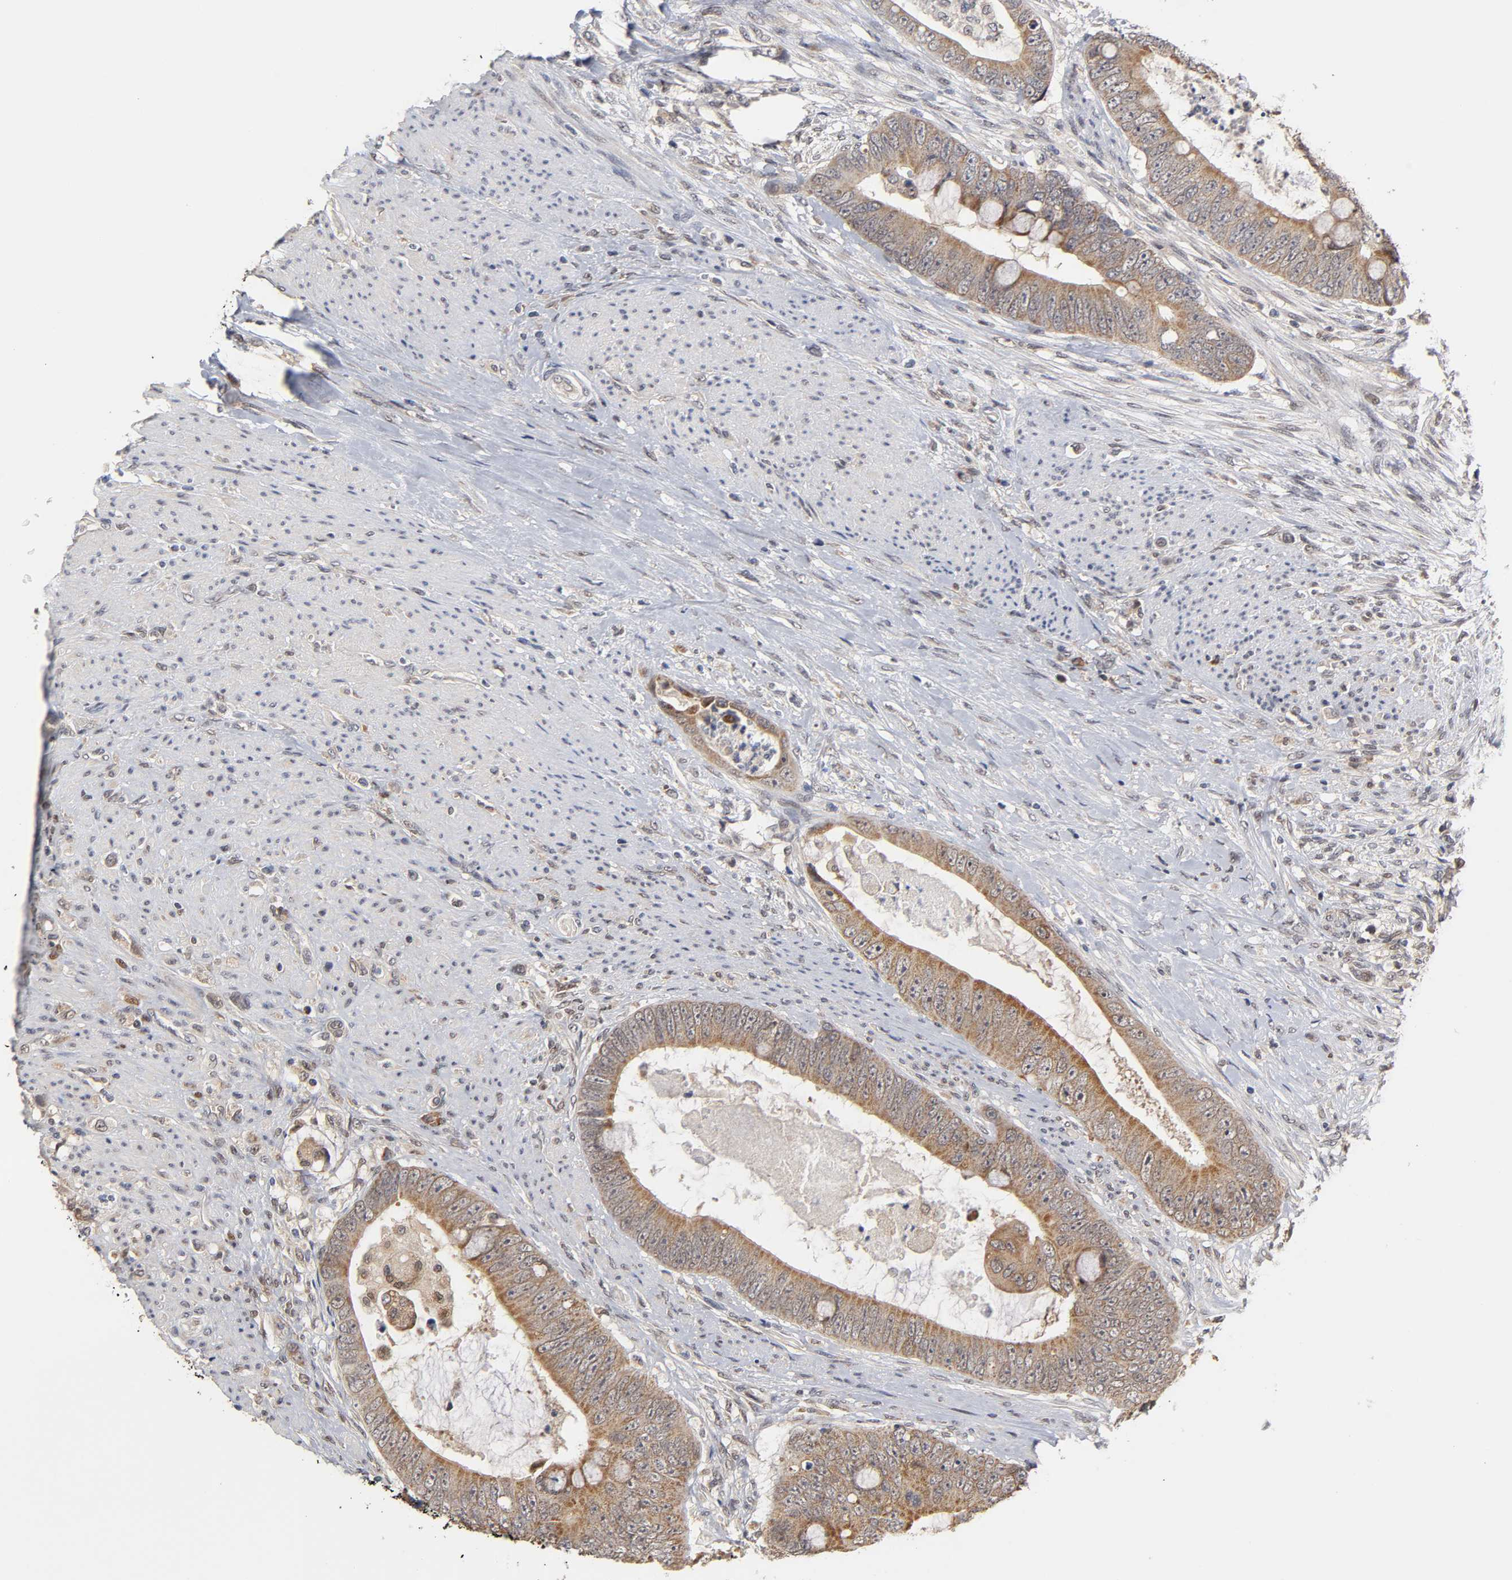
{"staining": {"intensity": "moderate", "quantity": ">75%", "location": "cytoplasmic/membranous,nuclear"}, "tissue": "colorectal cancer", "cell_type": "Tumor cells", "image_type": "cancer", "snomed": [{"axis": "morphology", "description": "Adenocarcinoma, NOS"}, {"axis": "topography", "description": "Rectum"}], "caption": "Immunohistochemistry (DAB) staining of human colorectal cancer displays moderate cytoplasmic/membranous and nuclear protein expression in approximately >75% of tumor cells.", "gene": "GSTZ1", "patient": {"sex": "female", "age": 77}}